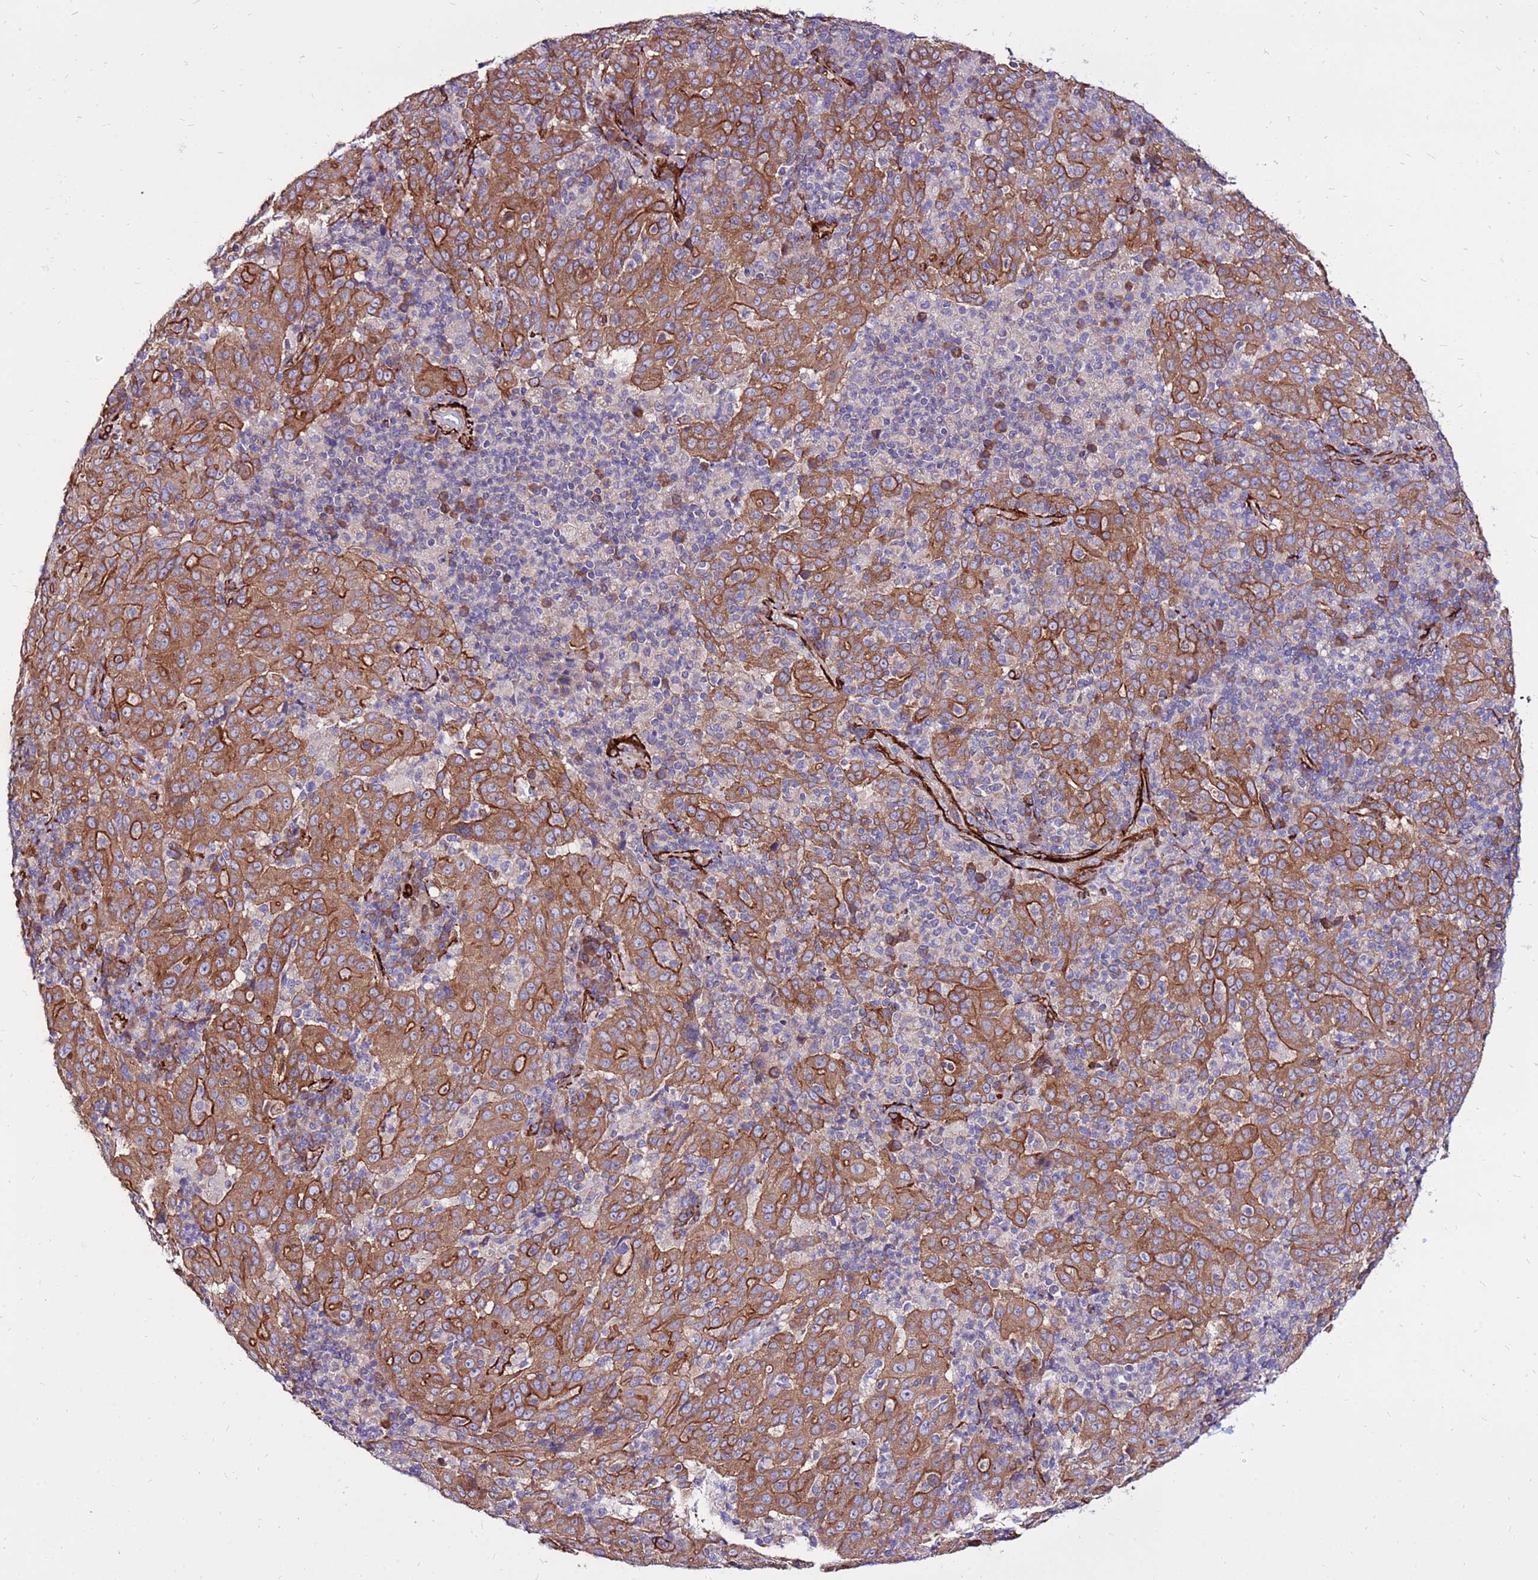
{"staining": {"intensity": "strong", "quantity": ">75%", "location": "cytoplasmic/membranous"}, "tissue": "pancreatic cancer", "cell_type": "Tumor cells", "image_type": "cancer", "snomed": [{"axis": "morphology", "description": "Adenocarcinoma, NOS"}, {"axis": "topography", "description": "Pancreas"}], "caption": "Human adenocarcinoma (pancreatic) stained for a protein (brown) reveals strong cytoplasmic/membranous positive positivity in about >75% of tumor cells.", "gene": "EI24", "patient": {"sex": "male", "age": 63}}